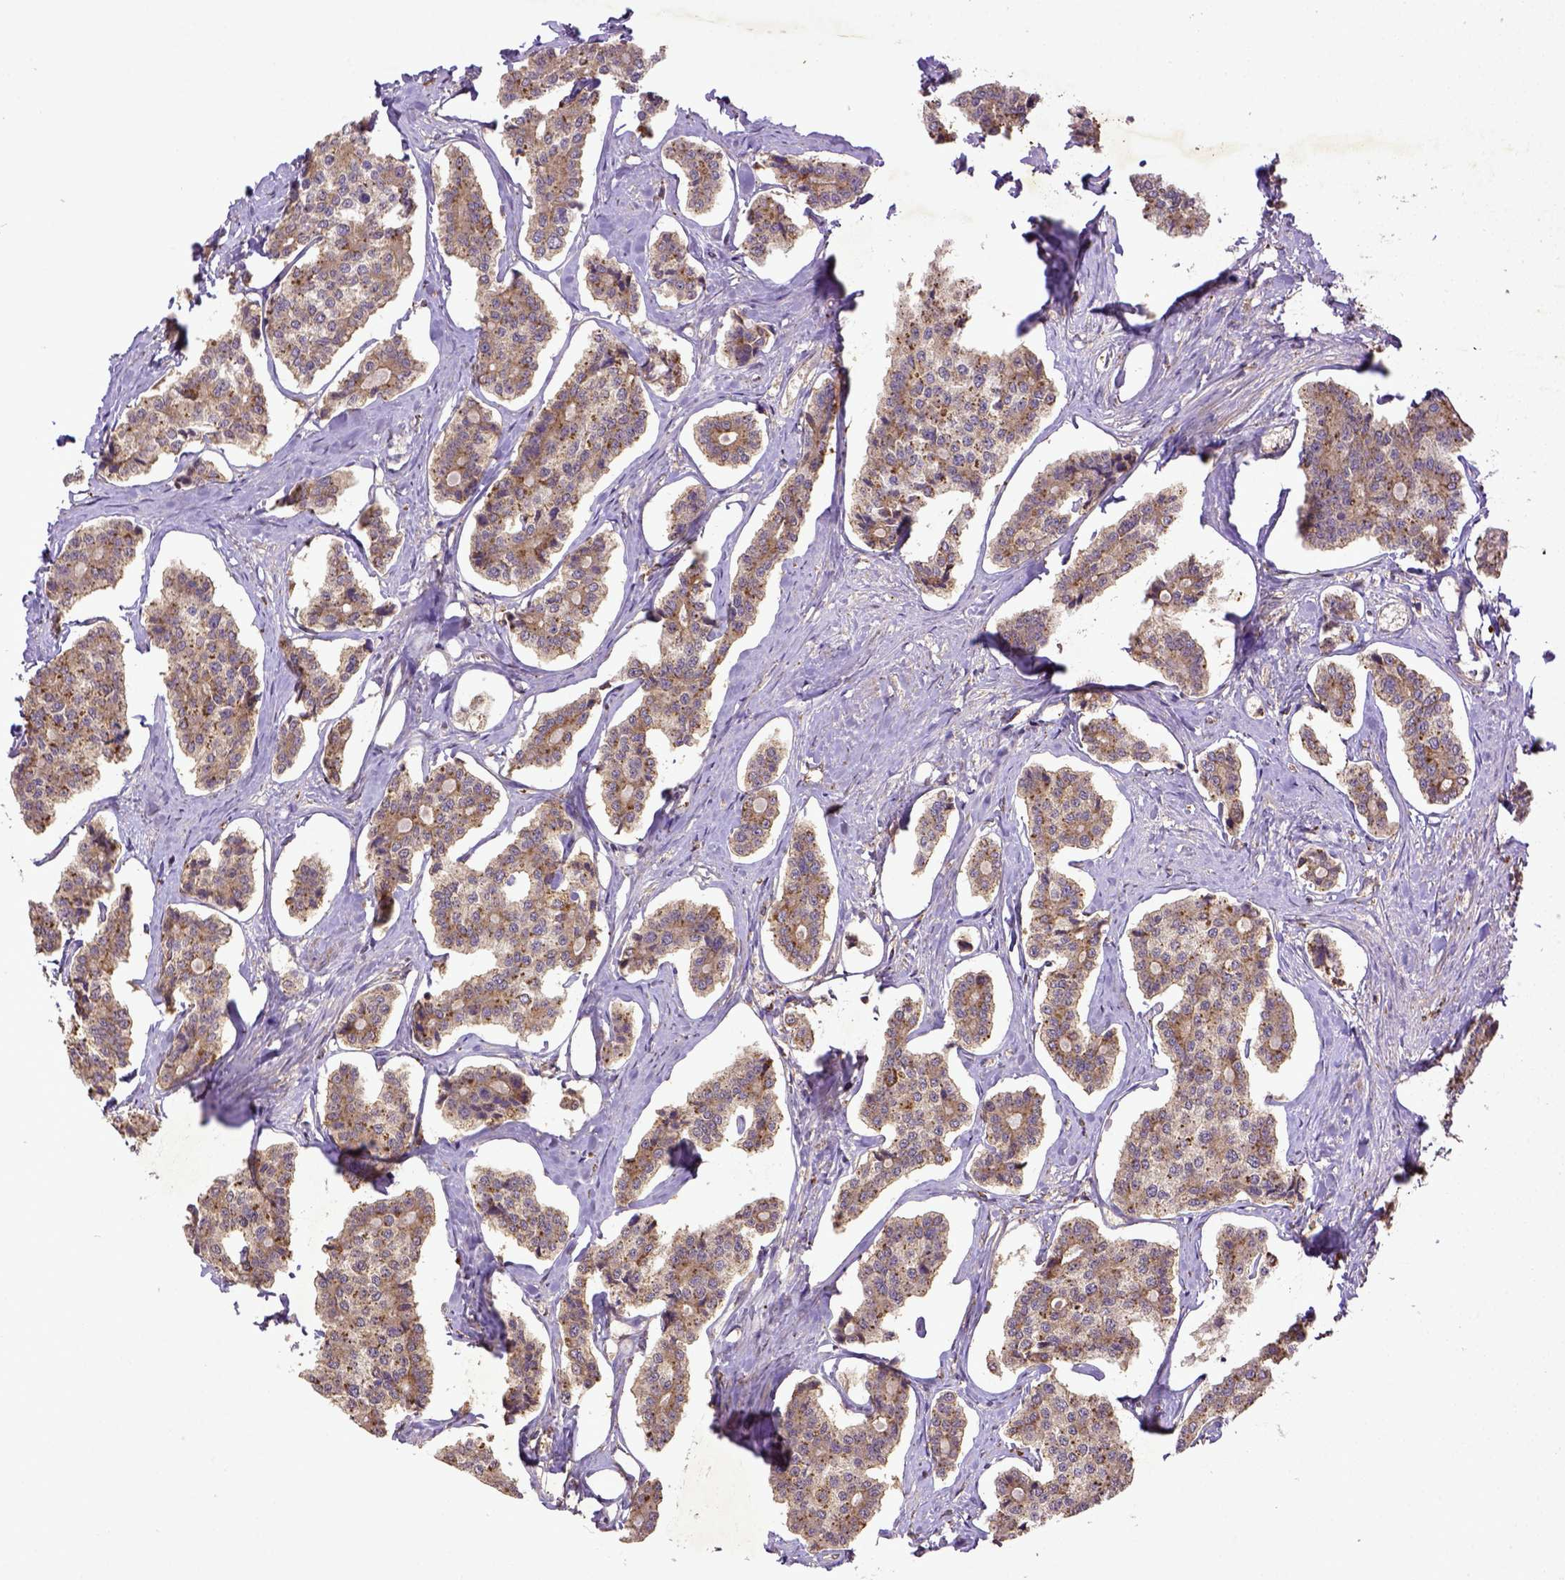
{"staining": {"intensity": "moderate", "quantity": ">75%", "location": "cytoplasmic/membranous"}, "tissue": "carcinoid", "cell_type": "Tumor cells", "image_type": "cancer", "snomed": [{"axis": "morphology", "description": "Carcinoid, malignant, NOS"}, {"axis": "topography", "description": "Small intestine"}], "caption": "Carcinoid stained for a protein demonstrates moderate cytoplasmic/membranous positivity in tumor cells.", "gene": "MT-CO1", "patient": {"sex": "female", "age": 65}}